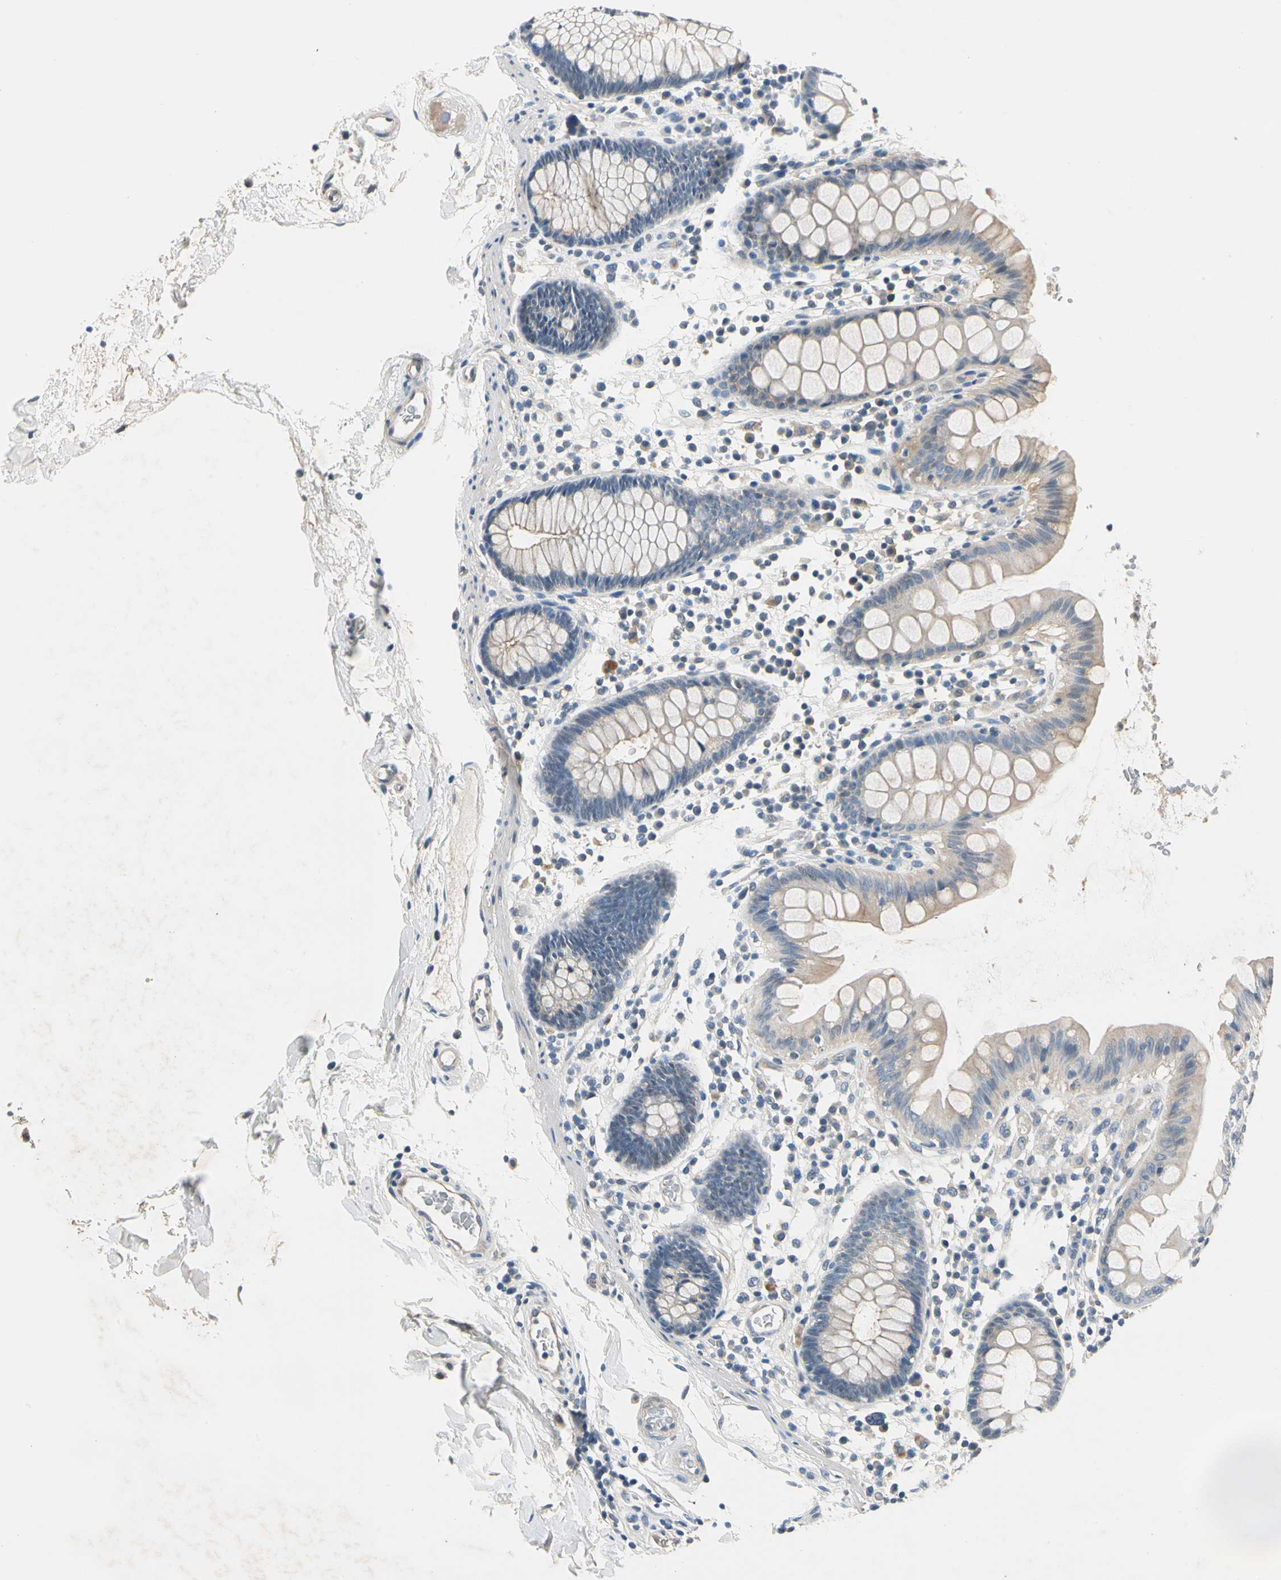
{"staining": {"intensity": "weak", "quantity": ">75%", "location": "cytoplasmic/membranous"}, "tissue": "colon", "cell_type": "Endothelial cells", "image_type": "normal", "snomed": [{"axis": "morphology", "description": "Normal tissue, NOS"}, {"axis": "topography", "description": "Colon"}], "caption": "About >75% of endothelial cells in unremarkable human colon exhibit weak cytoplasmic/membranous protein expression as visualized by brown immunohistochemical staining.", "gene": "ROCK2", "patient": {"sex": "female", "age": 78}}